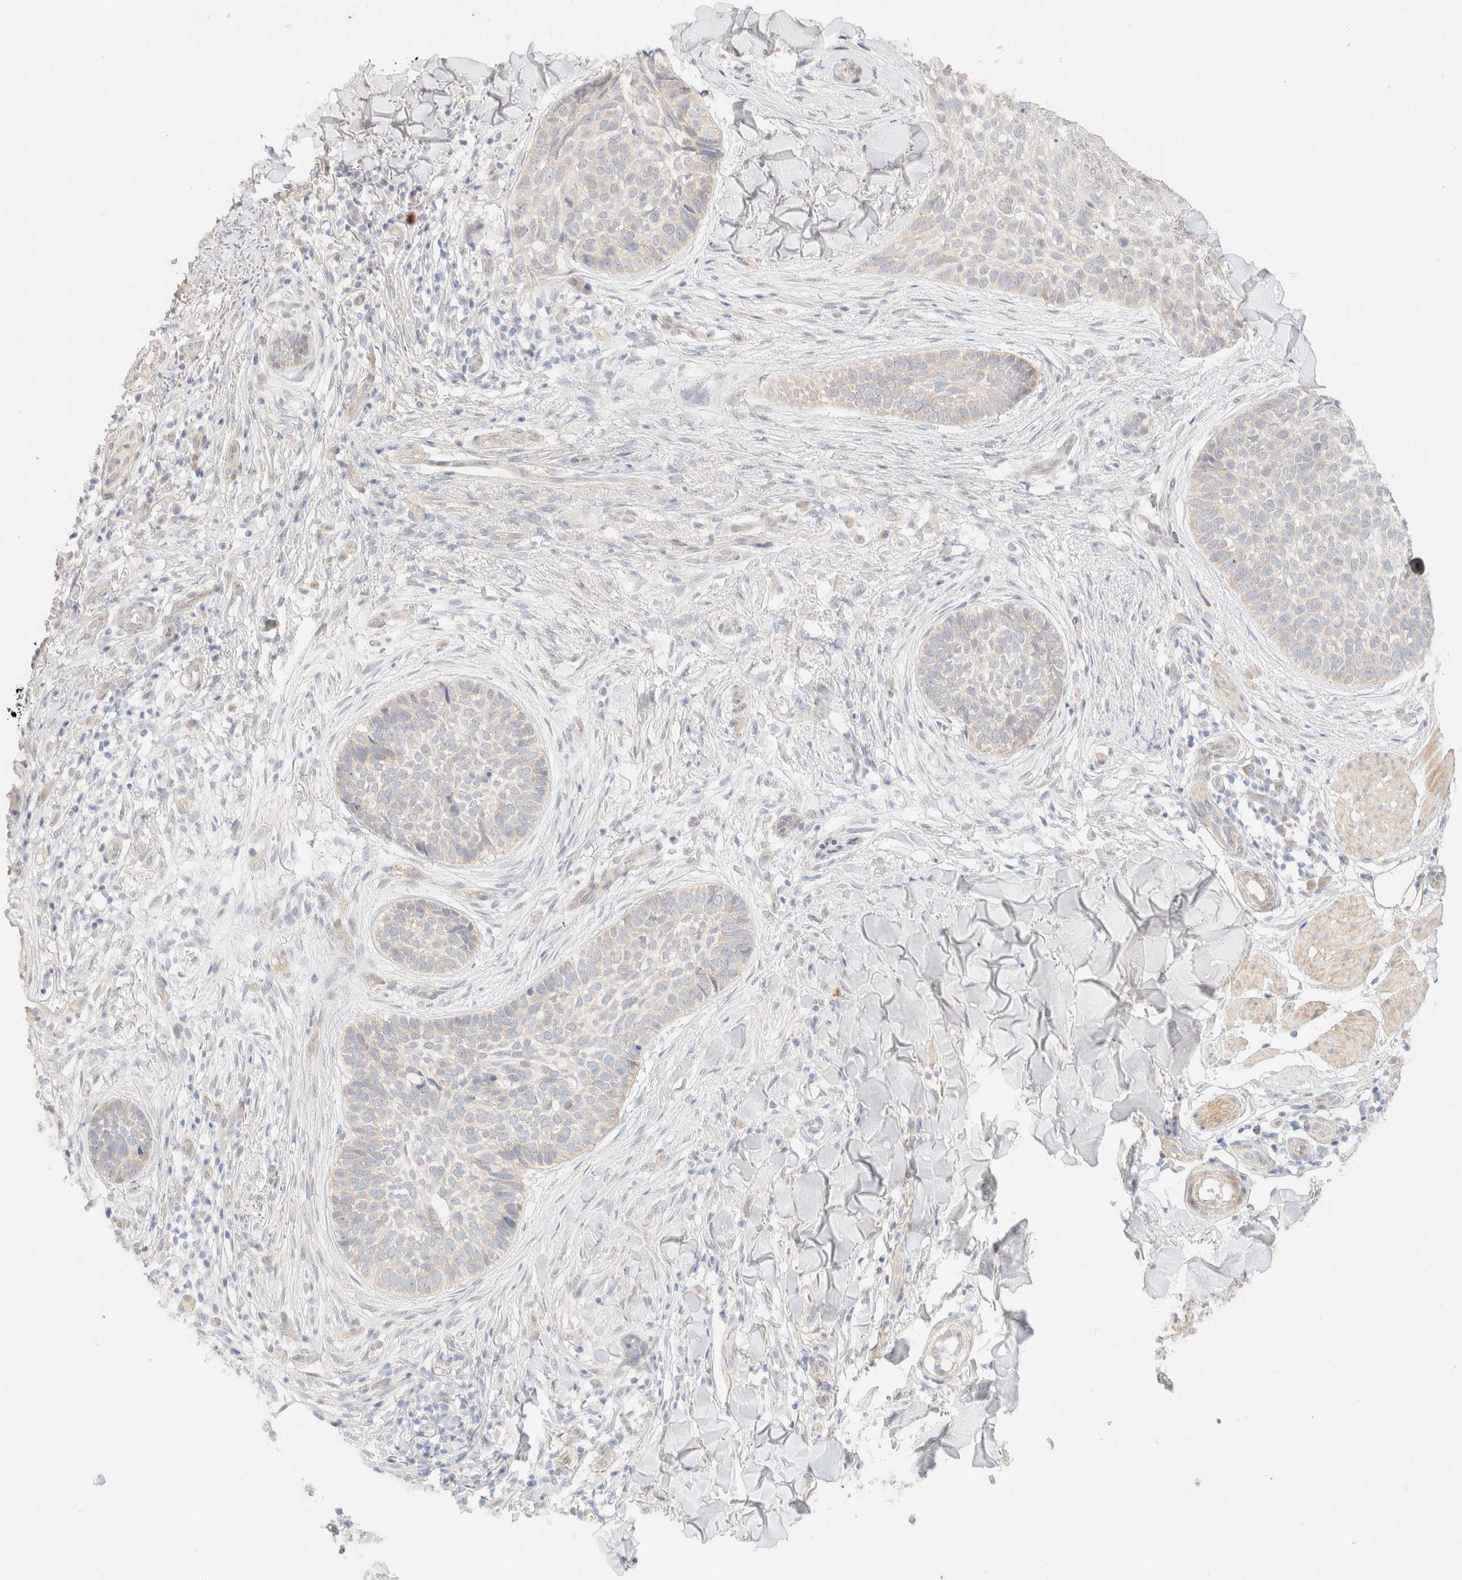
{"staining": {"intensity": "weak", "quantity": "<25%", "location": "cytoplasmic/membranous"}, "tissue": "skin cancer", "cell_type": "Tumor cells", "image_type": "cancer", "snomed": [{"axis": "morphology", "description": "Normal tissue, NOS"}, {"axis": "morphology", "description": "Basal cell carcinoma"}, {"axis": "topography", "description": "Skin"}], "caption": "IHC image of human skin cancer (basal cell carcinoma) stained for a protein (brown), which demonstrates no staining in tumor cells.", "gene": "CSNK1E", "patient": {"sex": "male", "age": 67}}